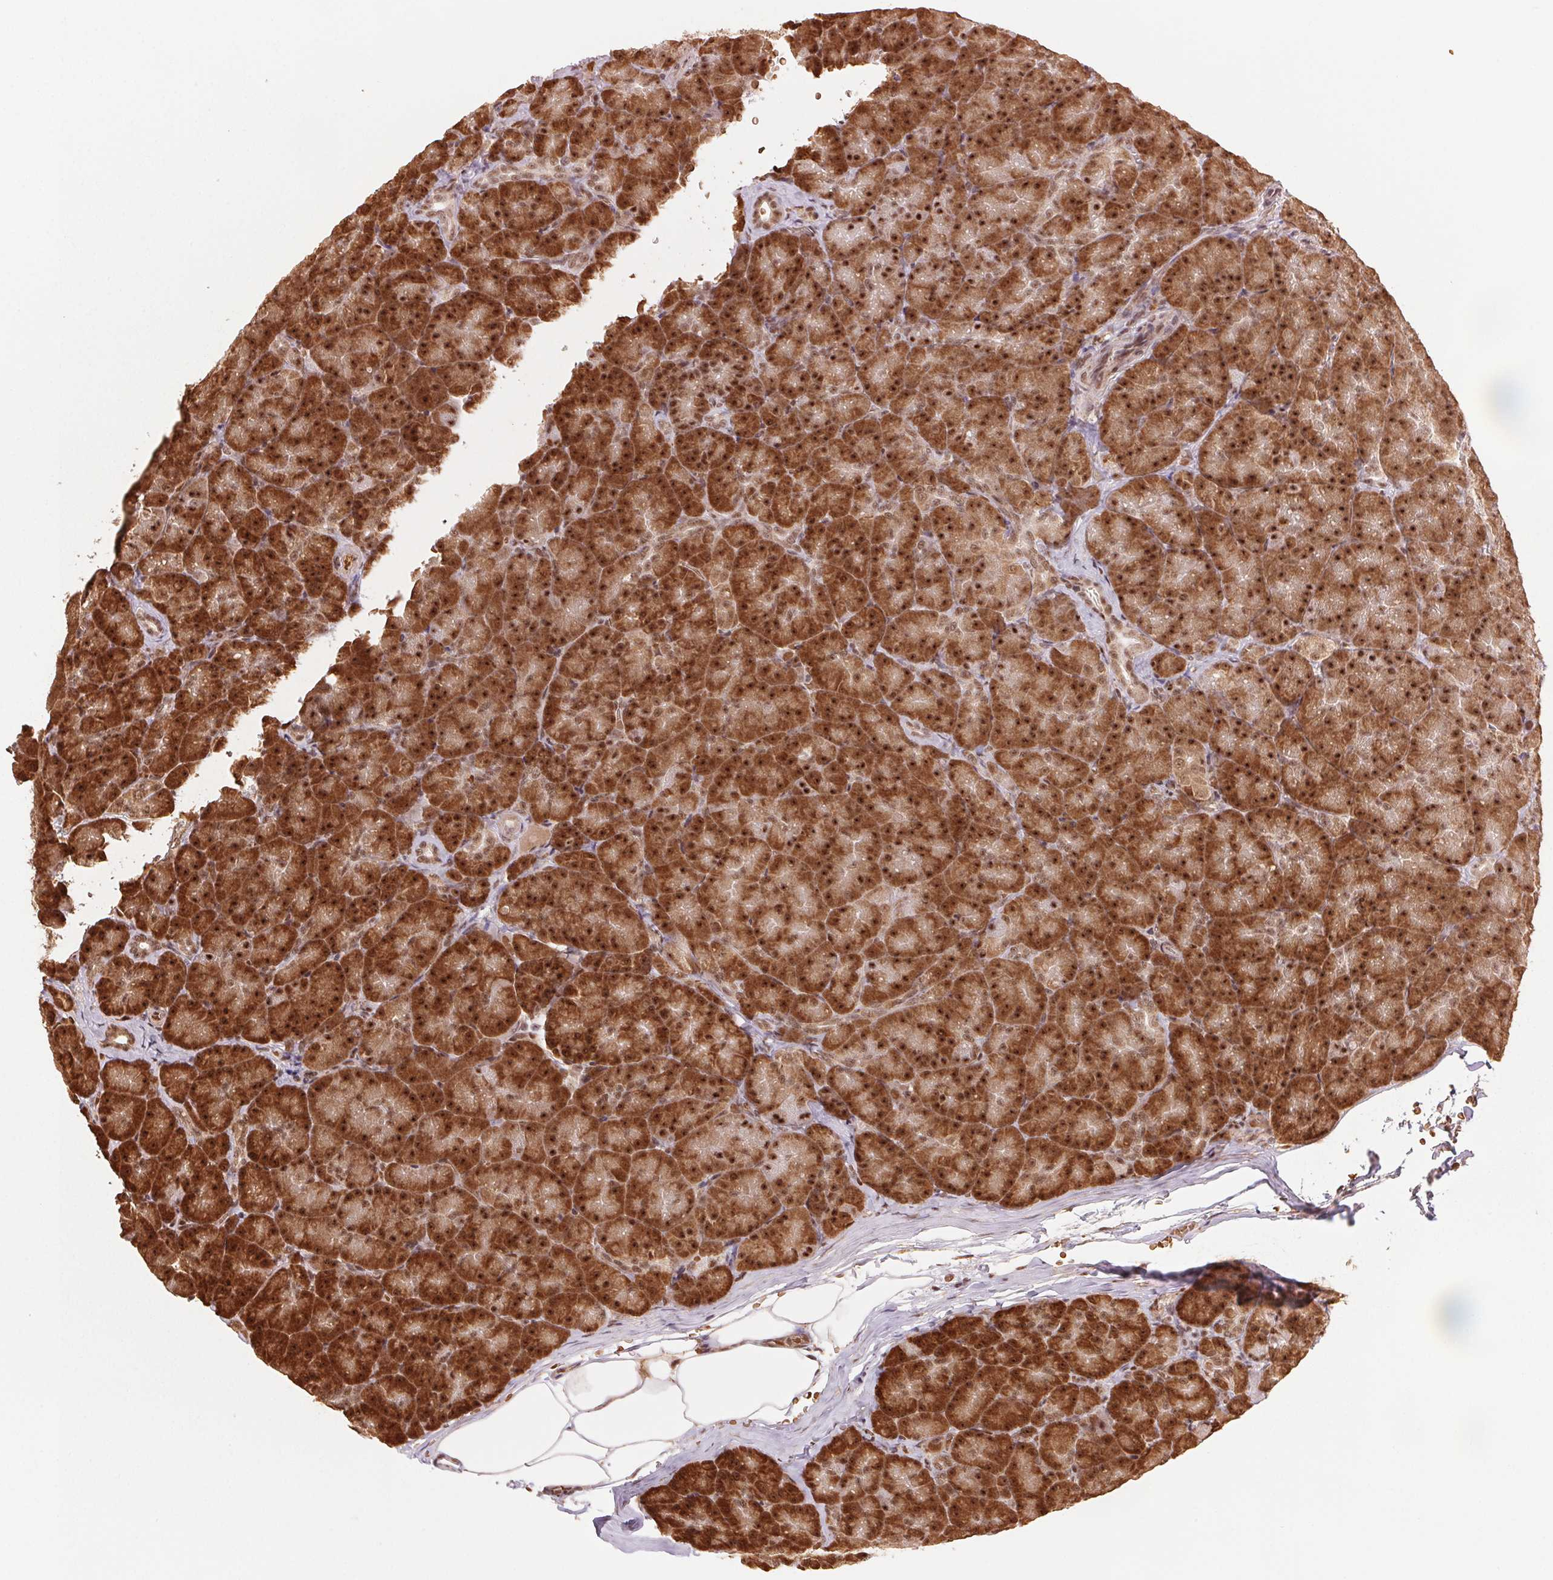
{"staining": {"intensity": "strong", "quantity": ">75%", "location": "cytoplasmic/membranous,nuclear"}, "tissue": "pancreas", "cell_type": "Exocrine glandular cells", "image_type": "normal", "snomed": [{"axis": "morphology", "description": "Normal tissue, NOS"}, {"axis": "topography", "description": "Pancreas"}], "caption": "Immunohistochemistry image of benign pancreas stained for a protein (brown), which displays high levels of strong cytoplasmic/membranous,nuclear staining in approximately >75% of exocrine glandular cells.", "gene": "TREML4", "patient": {"sex": "male", "age": 57}}